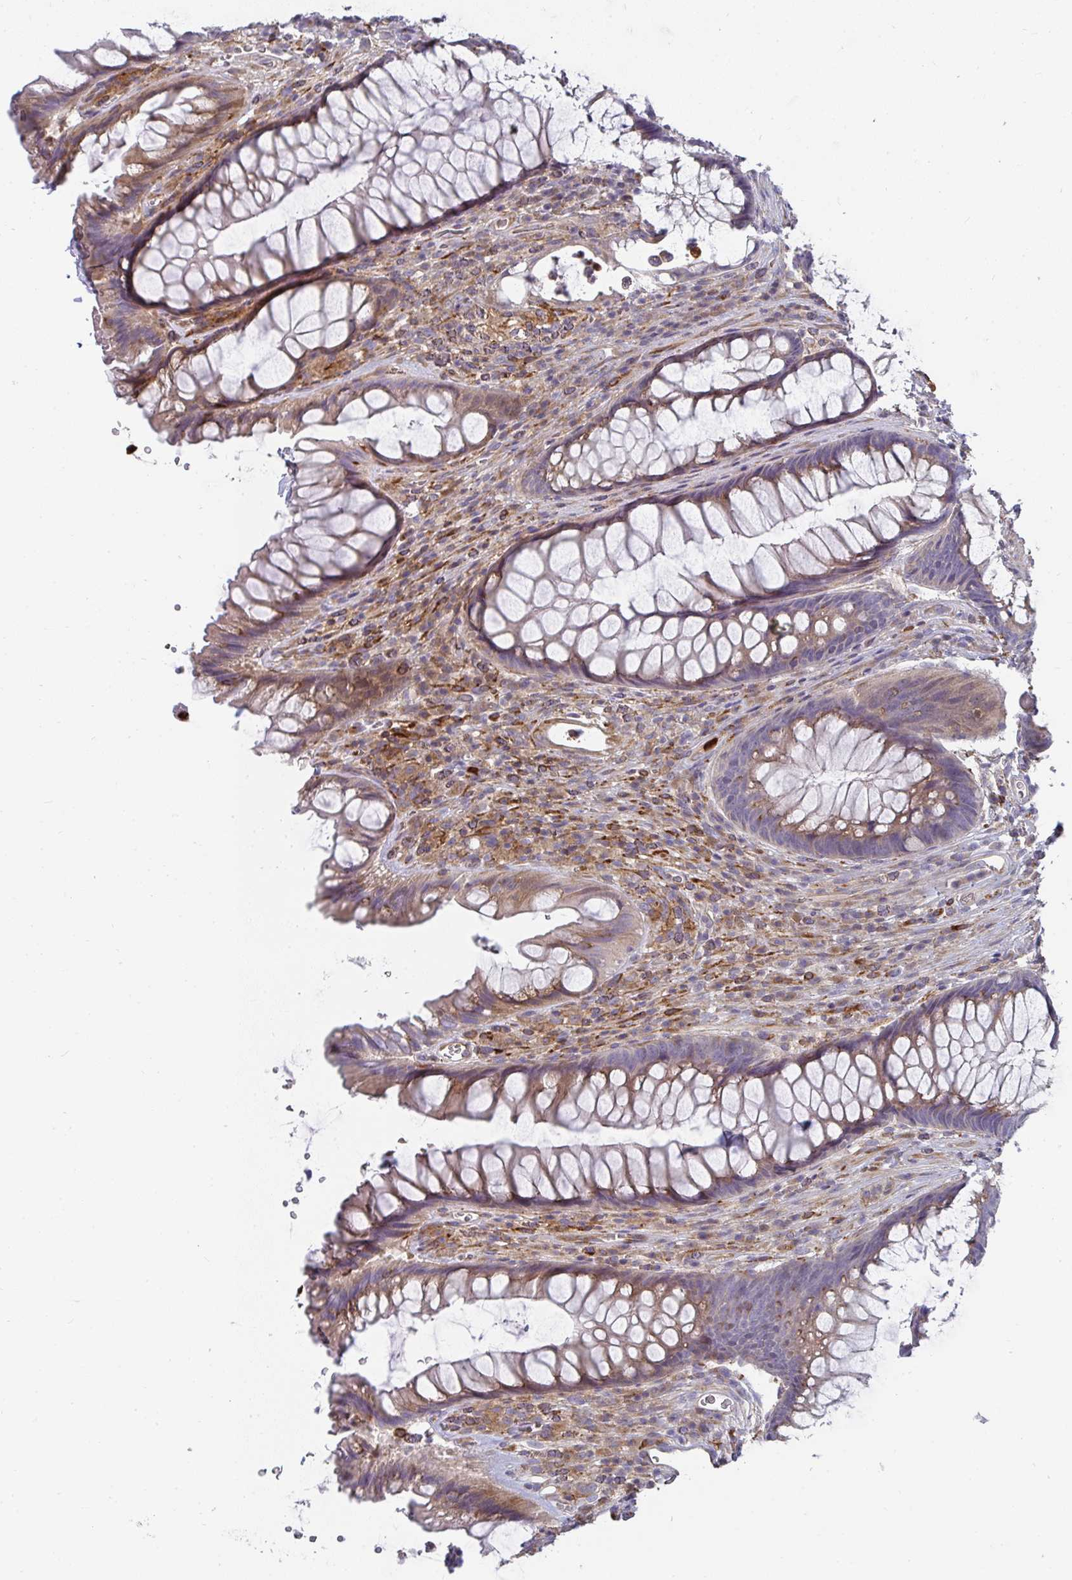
{"staining": {"intensity": "weak", "quantity": "25%-75%", "location": "cytoplasmic/membranous"}, "tissue": "rectum", "cell_type": "Glandular cells", "image_type": "normal", "snomed": [{"axis": "morphology", "description": "Normal tissue, NOS"}, {"axis": "topography", "description": "Rectum"}], "caption": "IHC photomicrograph of normal rectum: rectum stained using immunohistochemistry (IHC) reveals low levels of weak protein expression localized specifically in the cytoplasmic/membranous of glandular cells, appearing as a cytoplasmic/membranous brown color.", "gene": "CSF3R", "patient": {"sex": "male", "age": 53}}